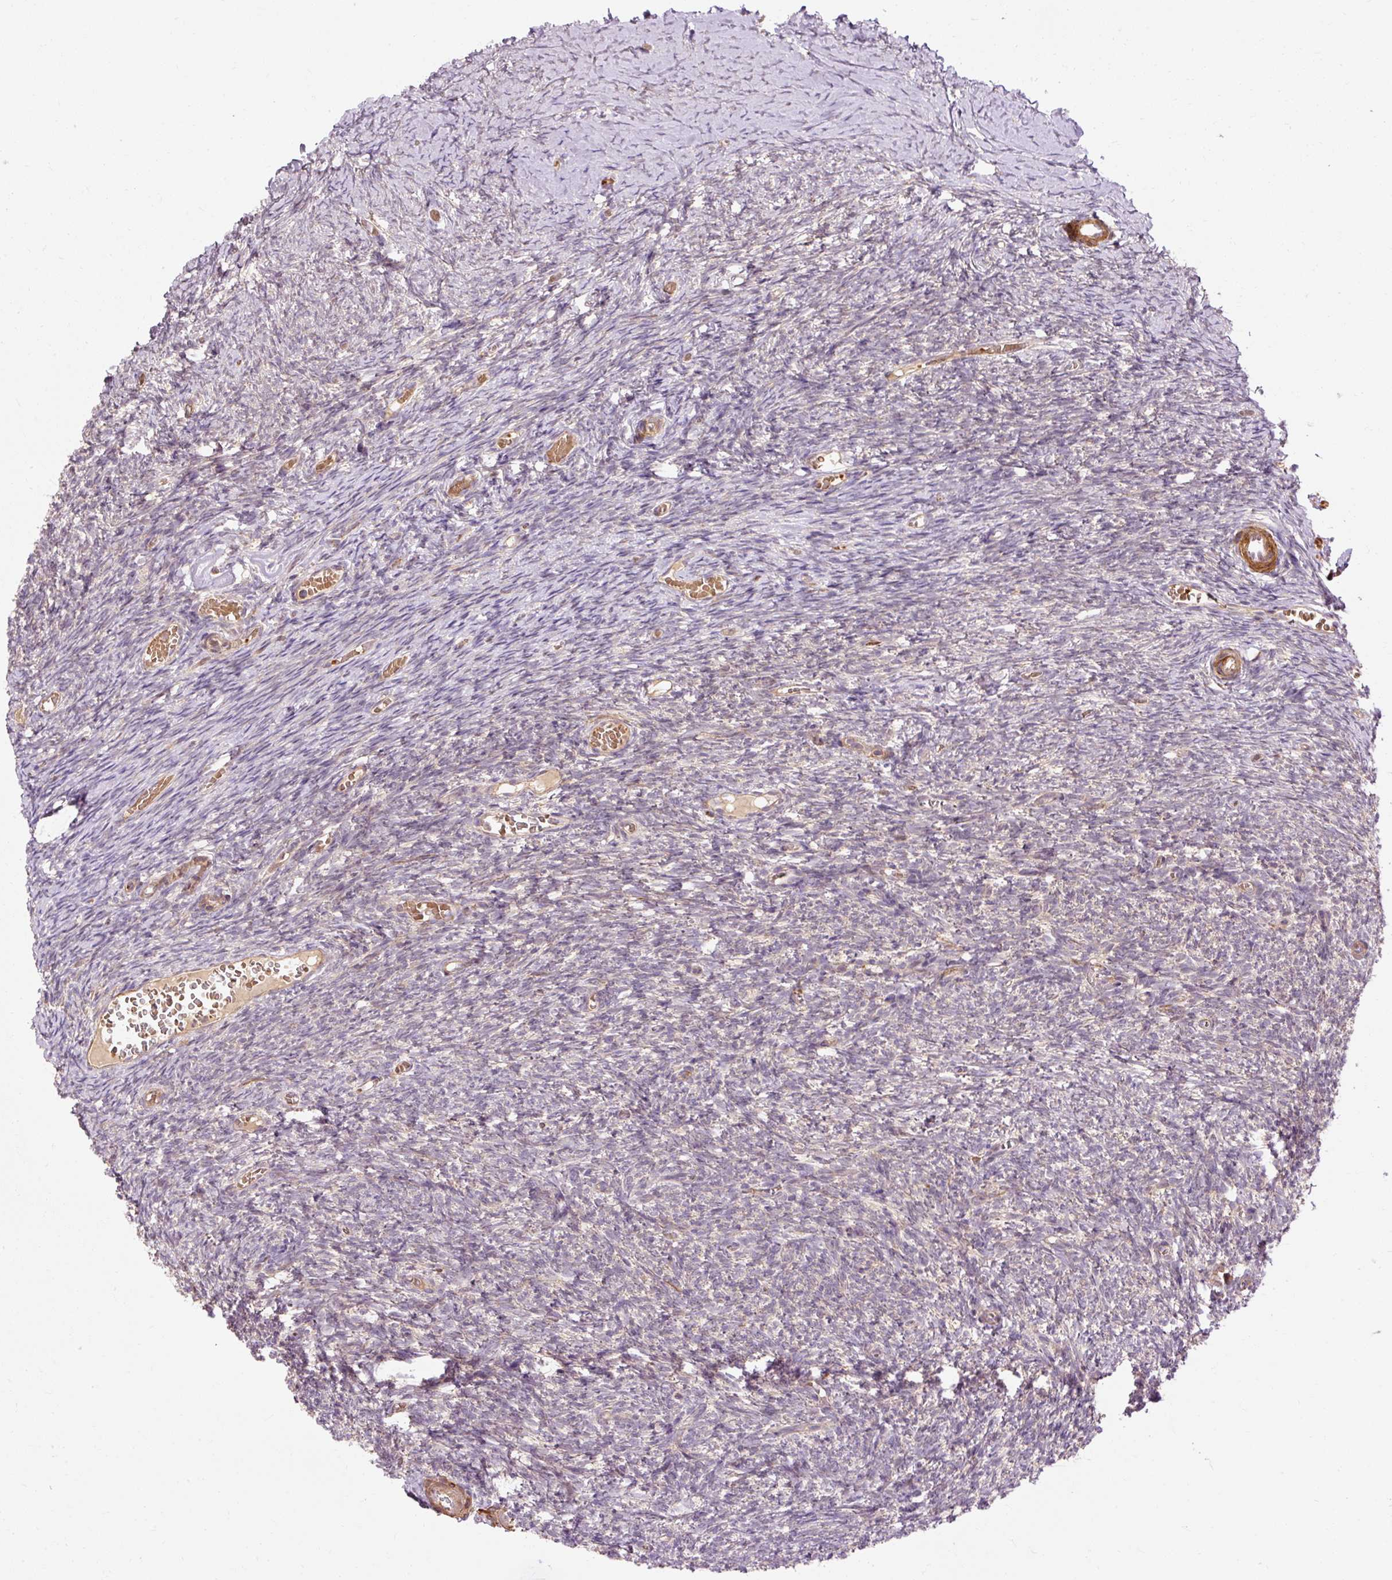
{"staining": {"intensity": "moderate", "quantity": ">75%", "location": "cytoplasmic/membranous"}, "tissue": "ovary", "cell_type": "Follicle cells", "image_type": "normal", "snomed": [{"axis": "morphology", "description": "Normal tissue, NOS"}, {"axis": "topography", "description": "Ovary"}], "caption": "IHC histopathology image of benign ovary stained for a protein (brown), which displays medium levels of moderate cytoplasmic/membranous positivity in about >75% of follicle cells.", "gene": "RIPOR3", "patient": {"sex": "female", "age": 39}}